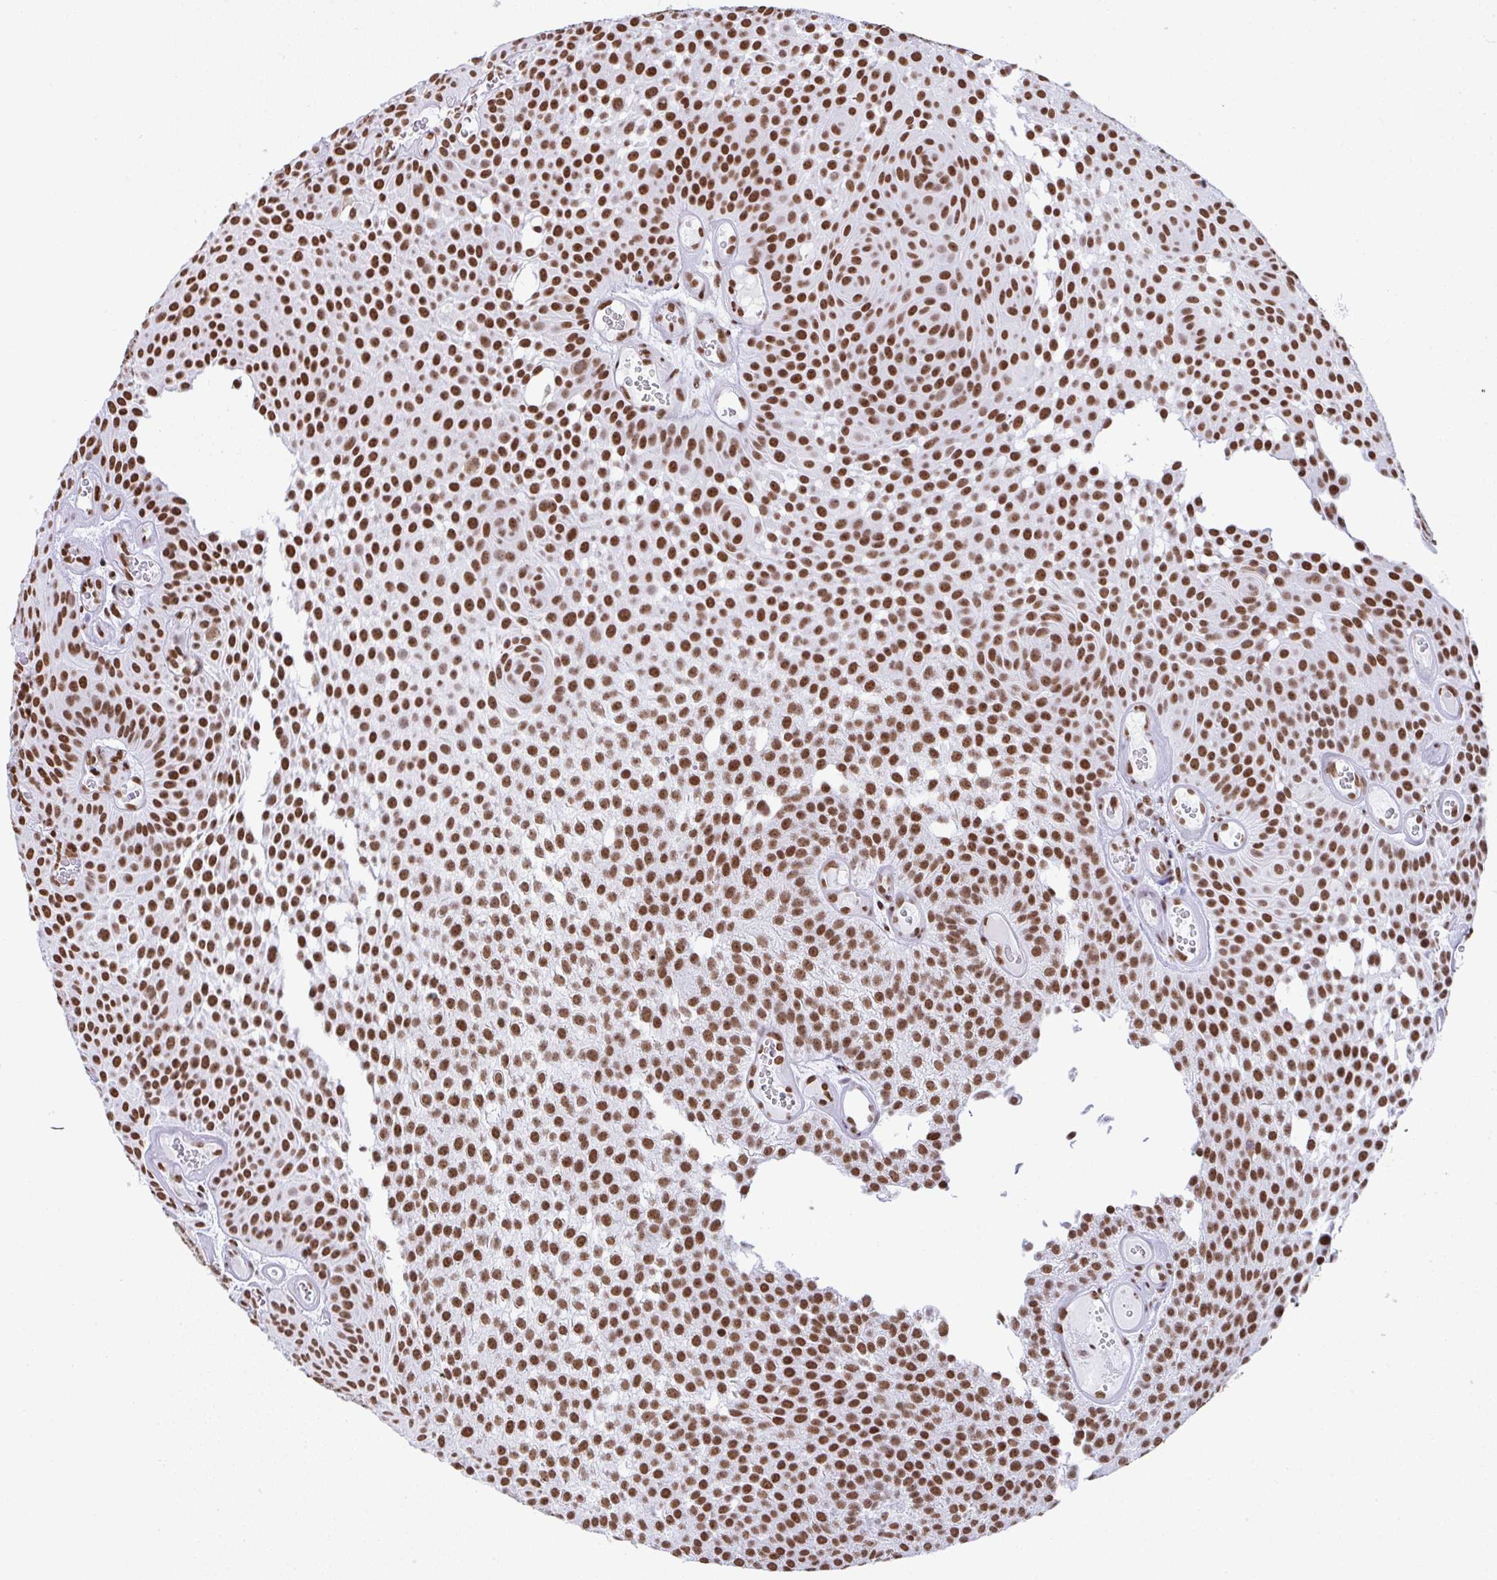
{"staining": {"intensity": "strong", "quantity": ">75%", "location": "nuclear"}, "tissue": "urothelial cancer", "cell_type": "Tumor cells", "image_type": "cancer", "snomed": [{"axis": "morphology", "description": "Urothelial carcinoma, Low grade"}, {"axis": "topography", "description": "Urinary bladder"}], "caption": "Brown immunohistochemical staining in urothelial carcinoma (low-grade) demonstrates strong nuclear expression in about >75% of tumor cells.", "gene": "DDX52", "patient": {"sex": "male", "age": 82}}